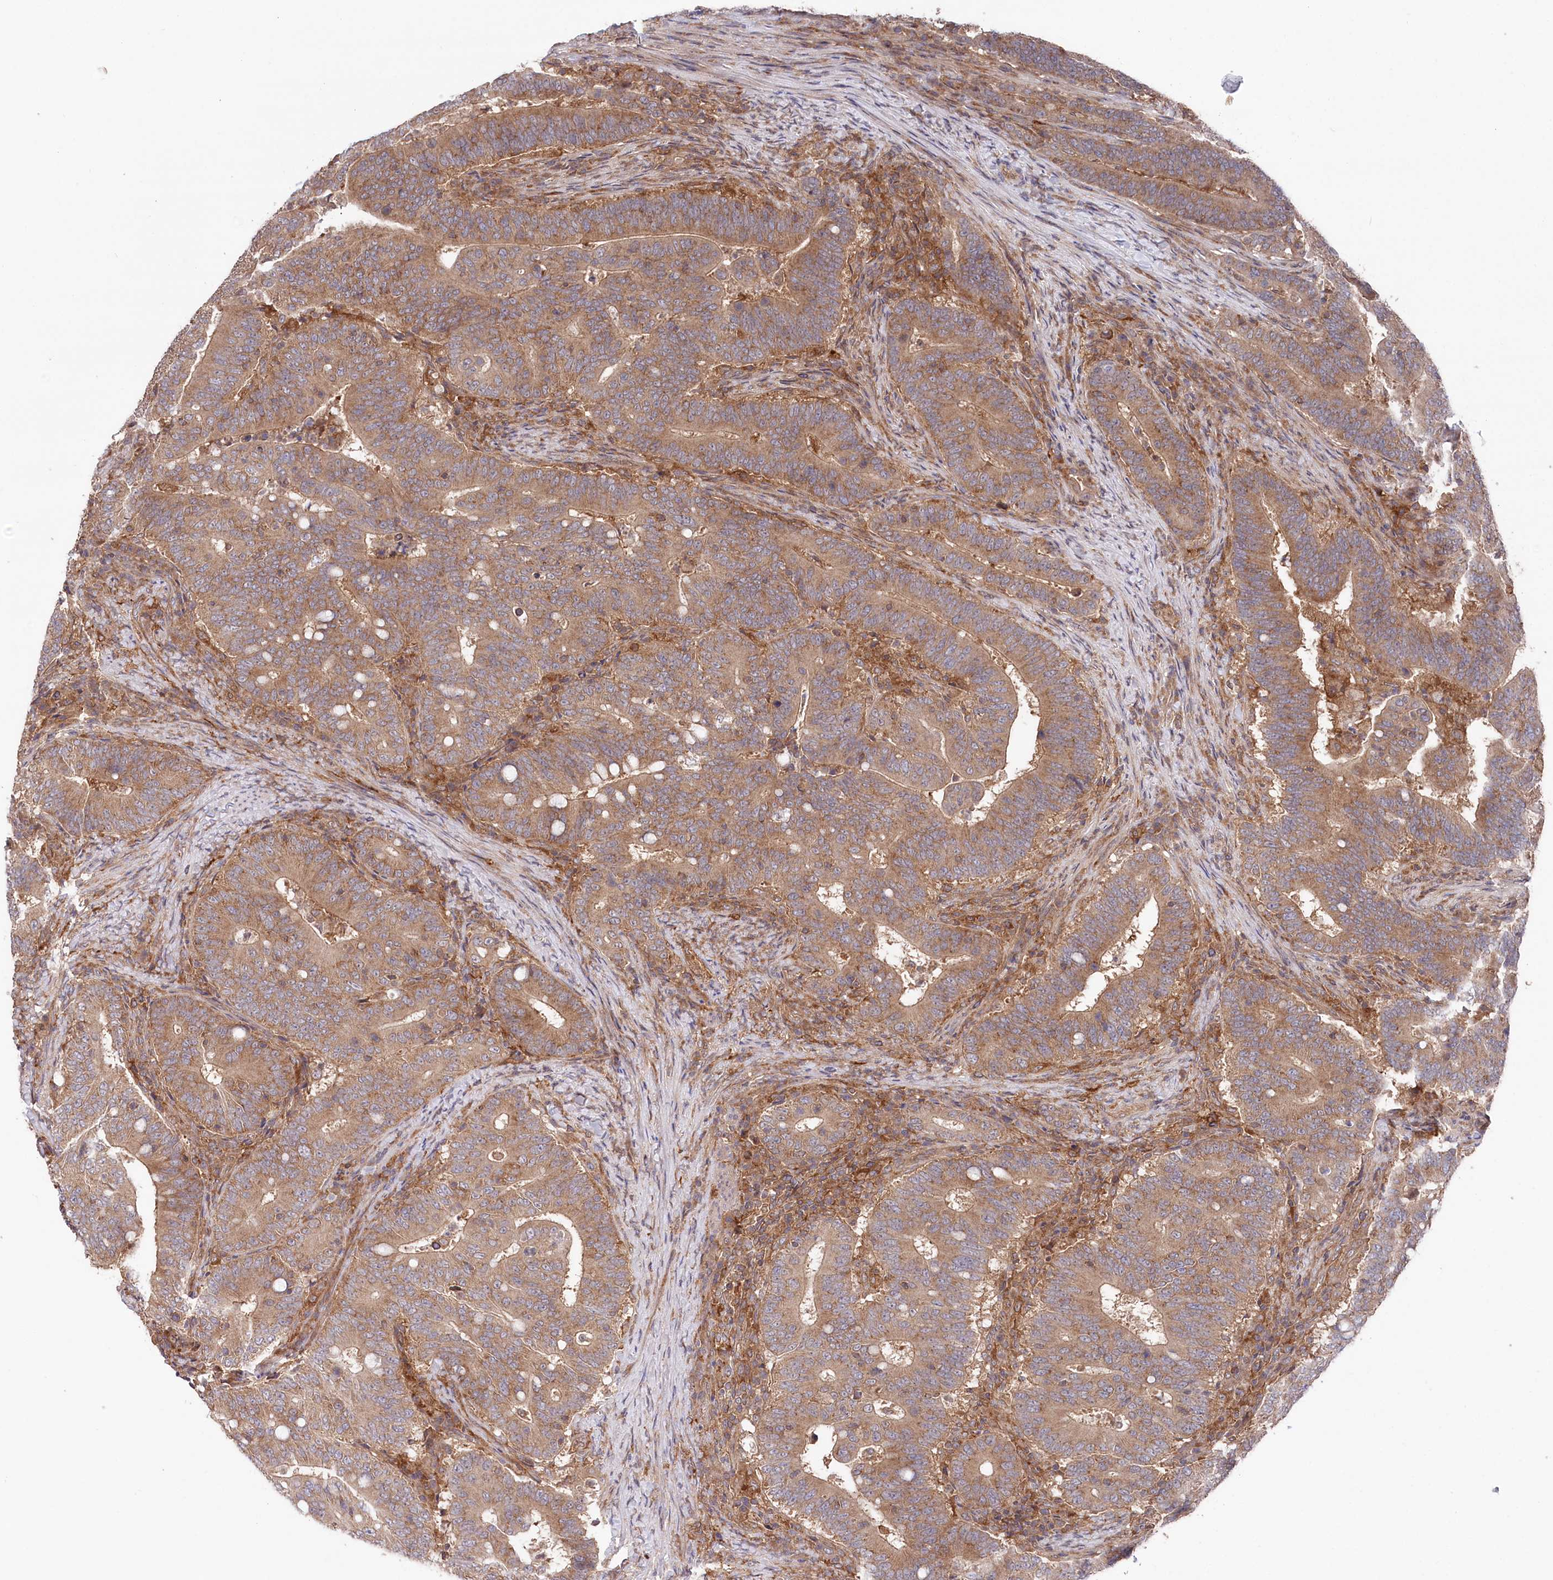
{"staining": {"intensity": "moderate", "quantity": ">75%", "location": "cytoplasmic/membranous"}, "tissue": "colorectal cancer", "cell_type": "Tumor cells", "image_type": "cancer", "snomed": [{"axis": "morphology", "description": "Adenocarcinoma, NOS"}, {"axis": "topography", "description": "Colon"}], "caption": "Immunohistochemistry photomicrograph of human colorectal adenocarcinoma stained for a protein (brown), which demonstrates medium levels of moderate cytoplasmic/membranous expression in approximately >75% of tumor cells.", "gene": "PPP1R21", "patient": {"sex": "female", "age": 66}}